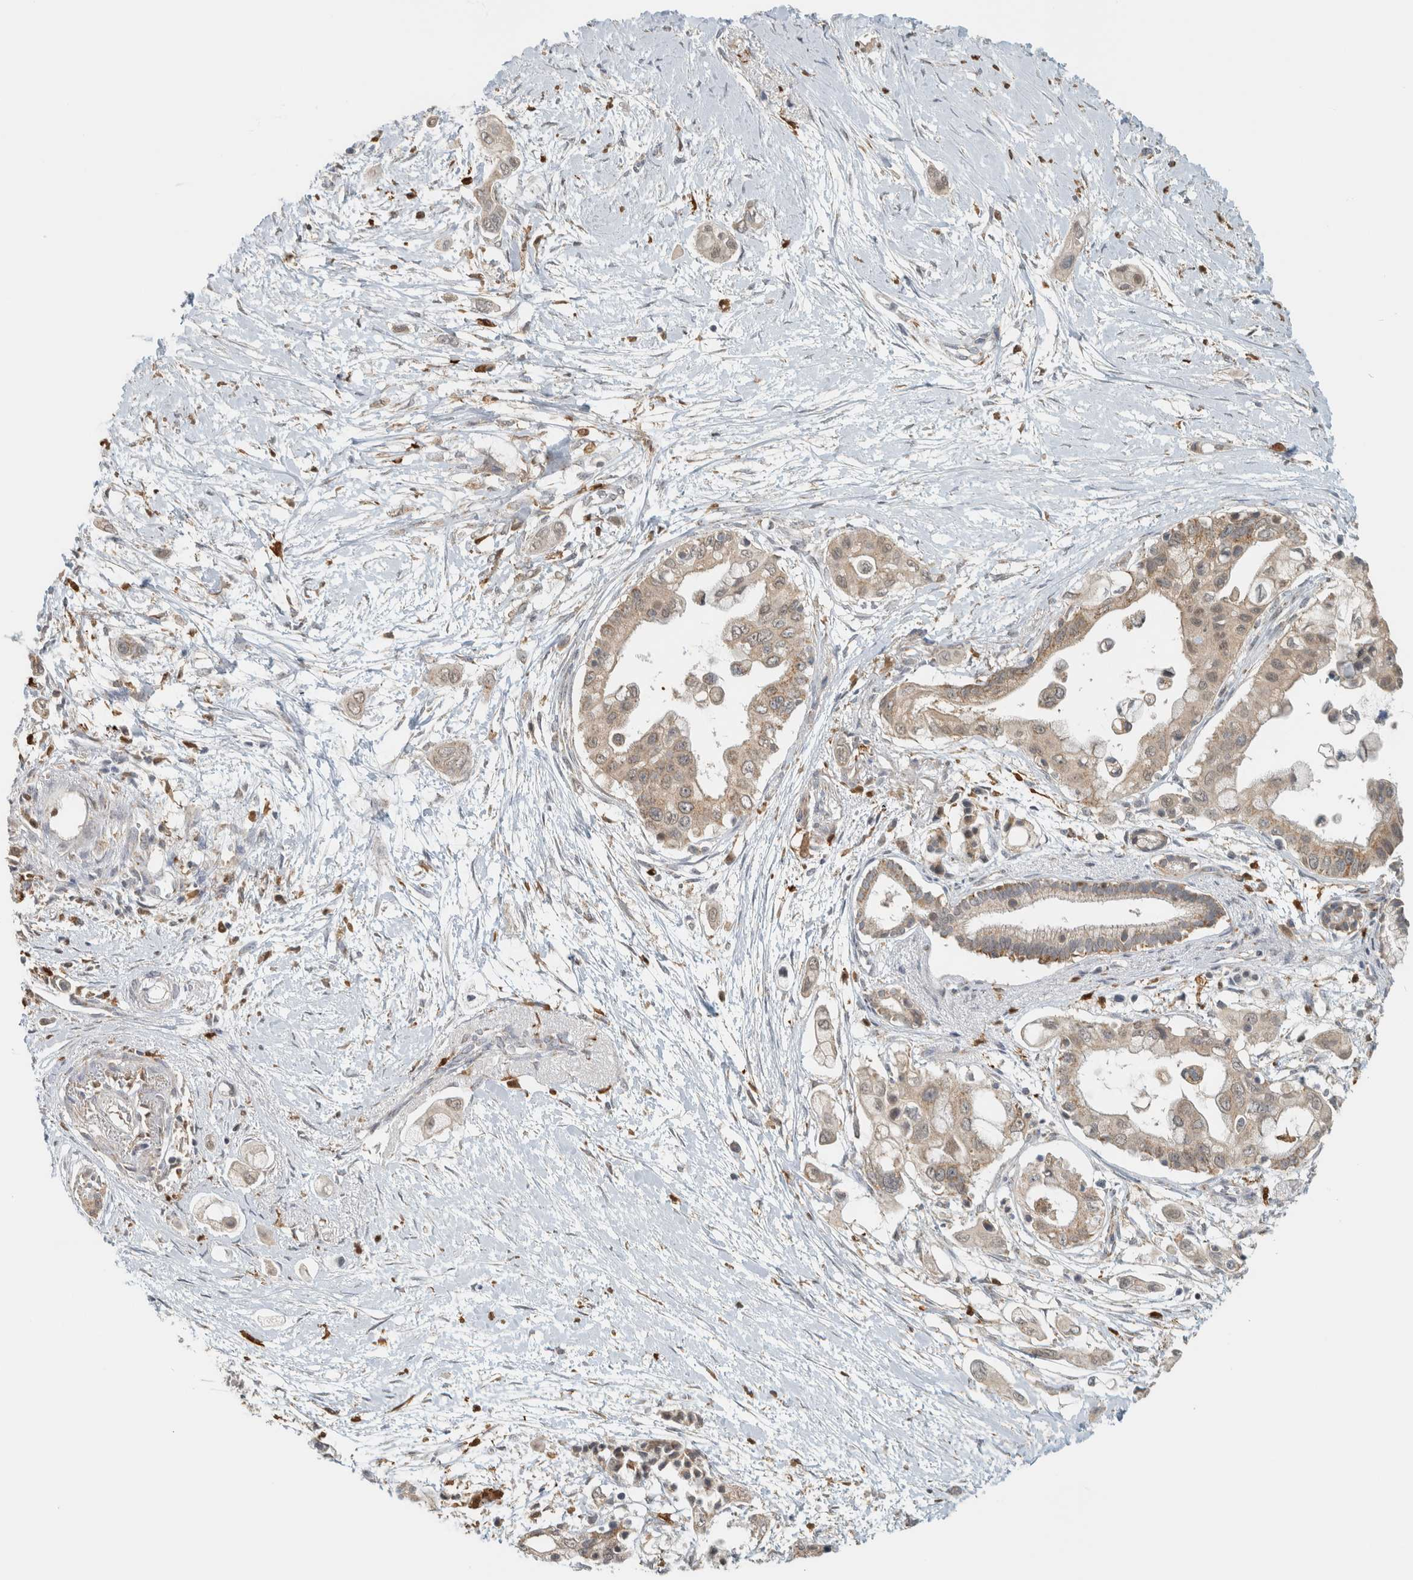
{"staining": {"intensity": "weak", "quantity": "25%-75%", "location": "cytoplasmic/membranous"}, "tissue": "pancreatic cancer", "cell_type": "Tumor cells", "image_type": "cancer", "snomed": [{"axis": "morphology", "description": "Adenocarcinoma, NOS"}, {"axis": "topography", "description": "Pancreas"}], "caption": "Protein expression analysis of adenocarcinoma (pancreatic) displays weak cytoplasmic/membranous staining in about 25%-75% of tumor cells. (DAB (3,3'-diaminobenzidine) IHC, brown staining for protein, blue staining for nuclei).", "gene": "CAPG", "patient": {"sex": "male", "age": 59}}